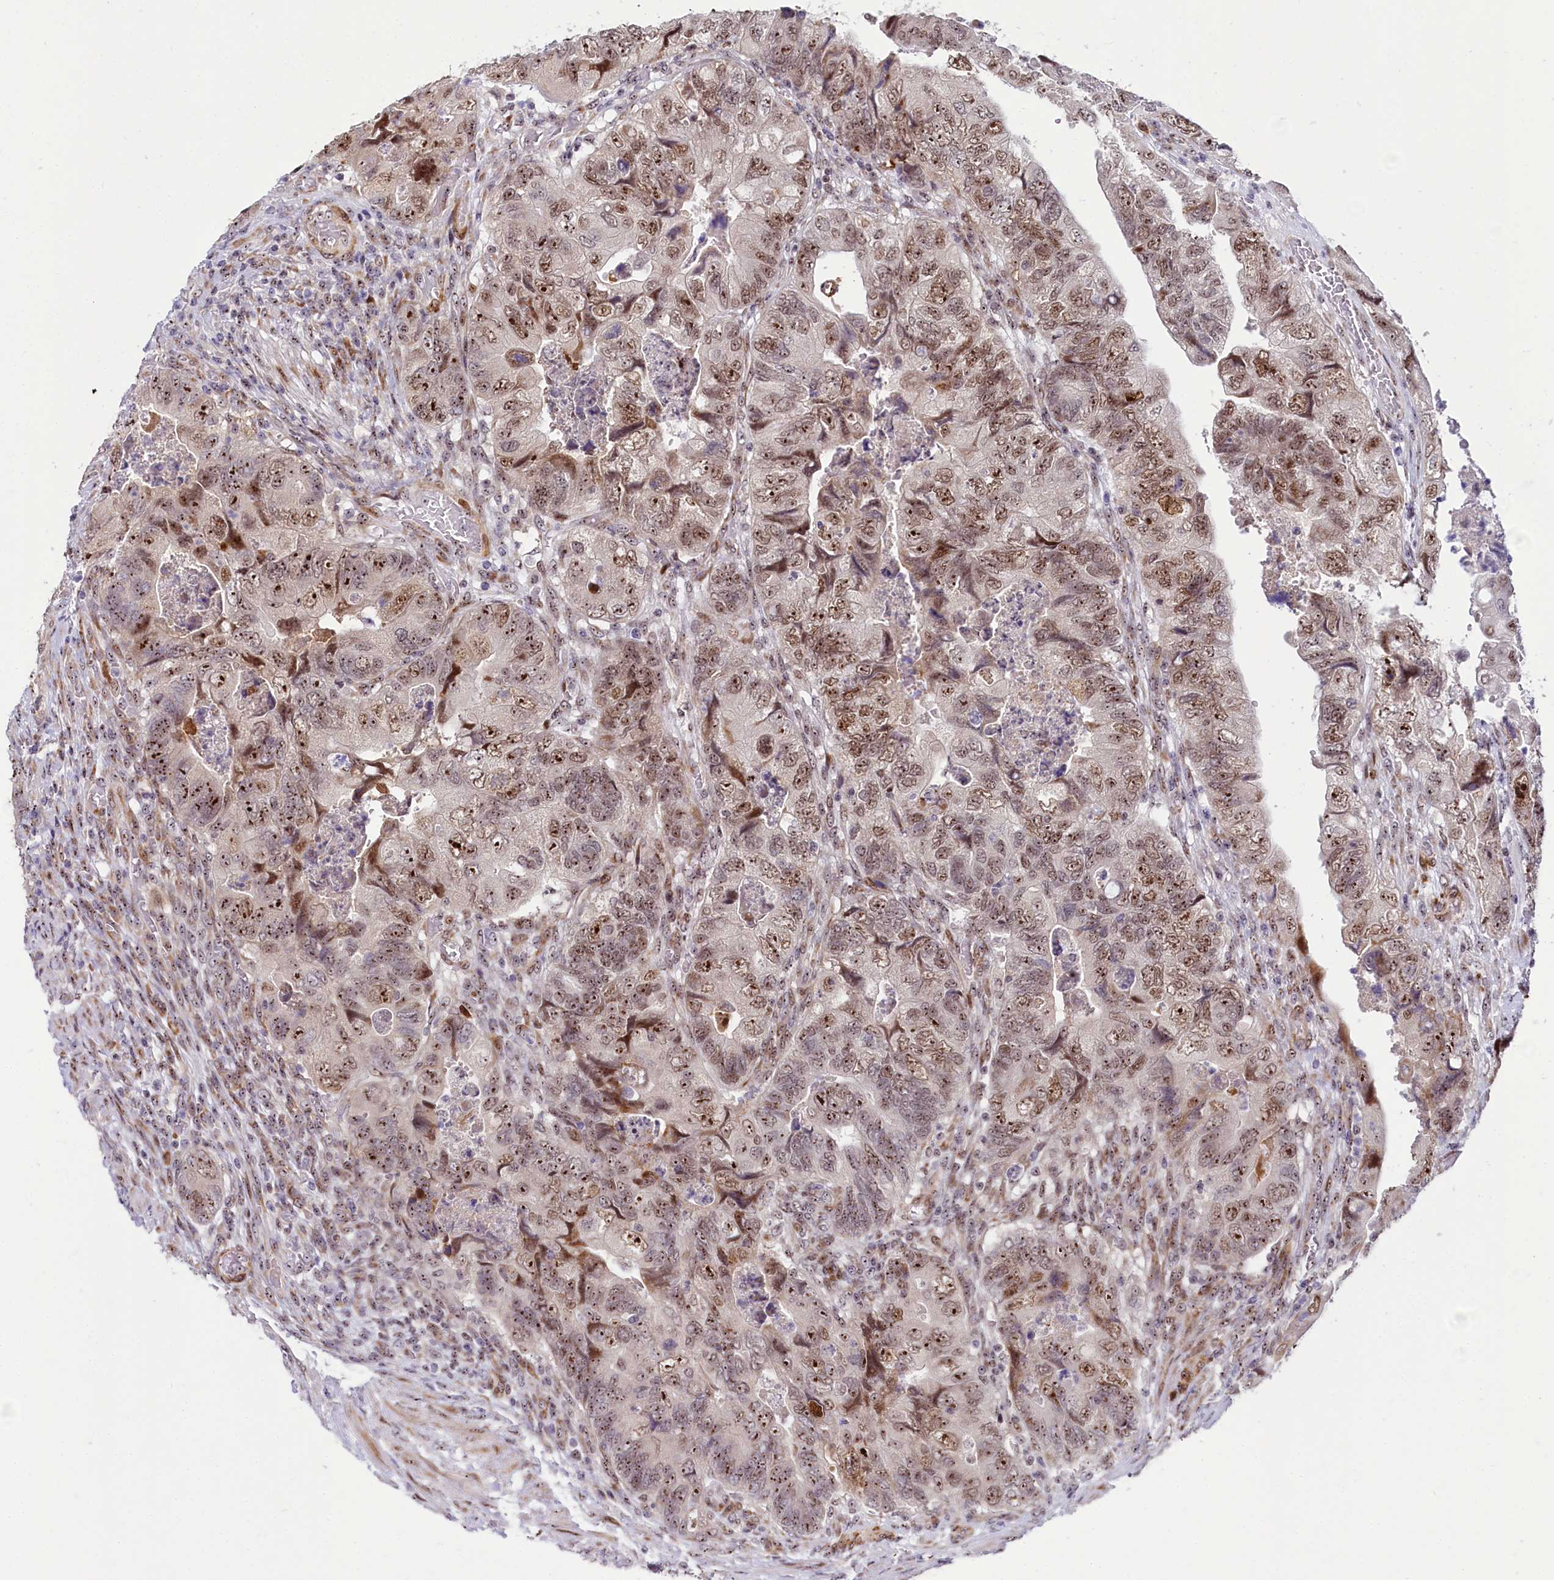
{"staining": {"intensity": "moderate", "quantity": ">75%", "location": "nuclear"}, "tissue": "colorectal cancer", "cell_type": "Tumor cells", "image_type": "cancer", "snomed": [{"axis": "morphology", "description": "Adenocarcinoma, NOS"}, {"axis": "topography", "description": "Rectum"}], "caption": "Immunohistochemical staining of human colorectal adenocarcinoma shows medium levels of moderate nuclear protein expression in about >75% of tumor cells.", "gene": "TCOF1", "patient": {"sex": "male", "age": 63}}